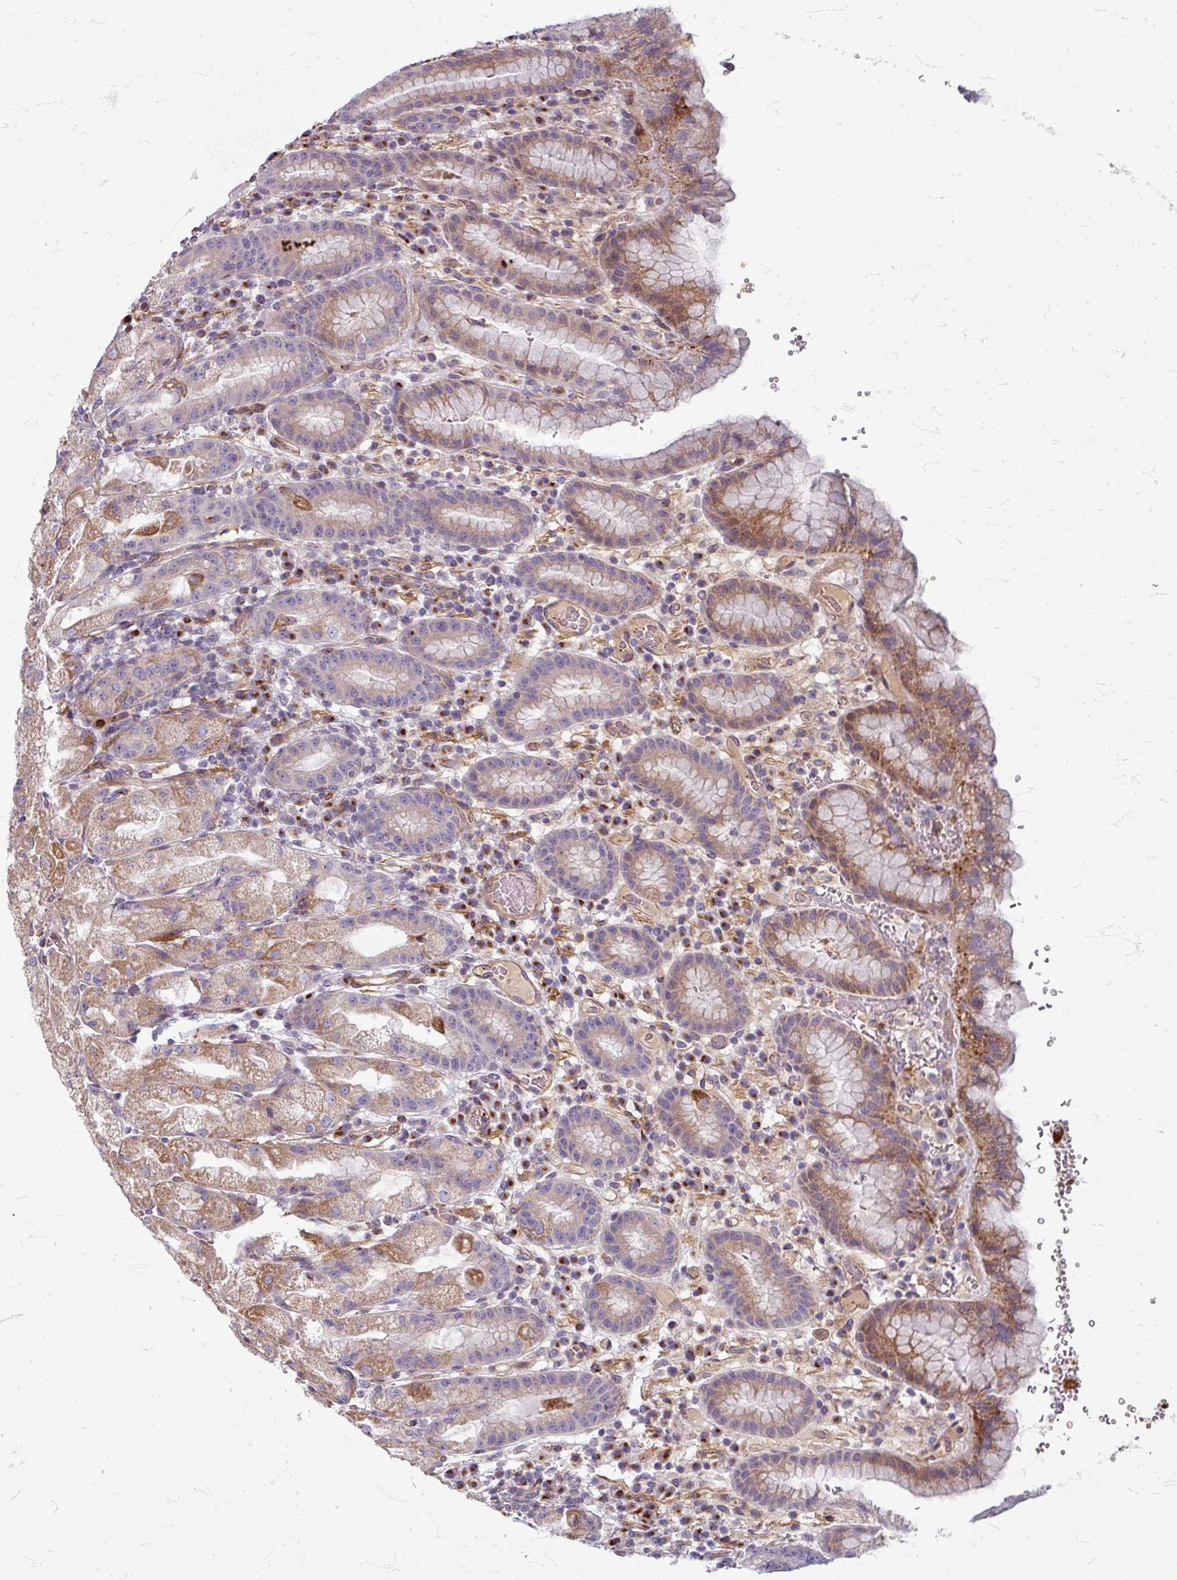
{"staining": {"intensity": "moderate", "quantity": "25%-75%", "location": "cytoplasmic/membranous"}, "tissue": "stomach", "cell_type": "Glandular cells", "image_type": "normal", "snomed": [{"axis": "morphology", "description": "Normal tissue, NOS"}, {"axis": "topography", "description": "Stomach, upper"}], "caption": "Glandular cells display medium levels of moderate cytoplasmic/membranous positivity in approximately 25%-75% of cells in benign human stomach.", "gene": "GABARAPL1", "patient": {"sex": "male", "age": 52}}